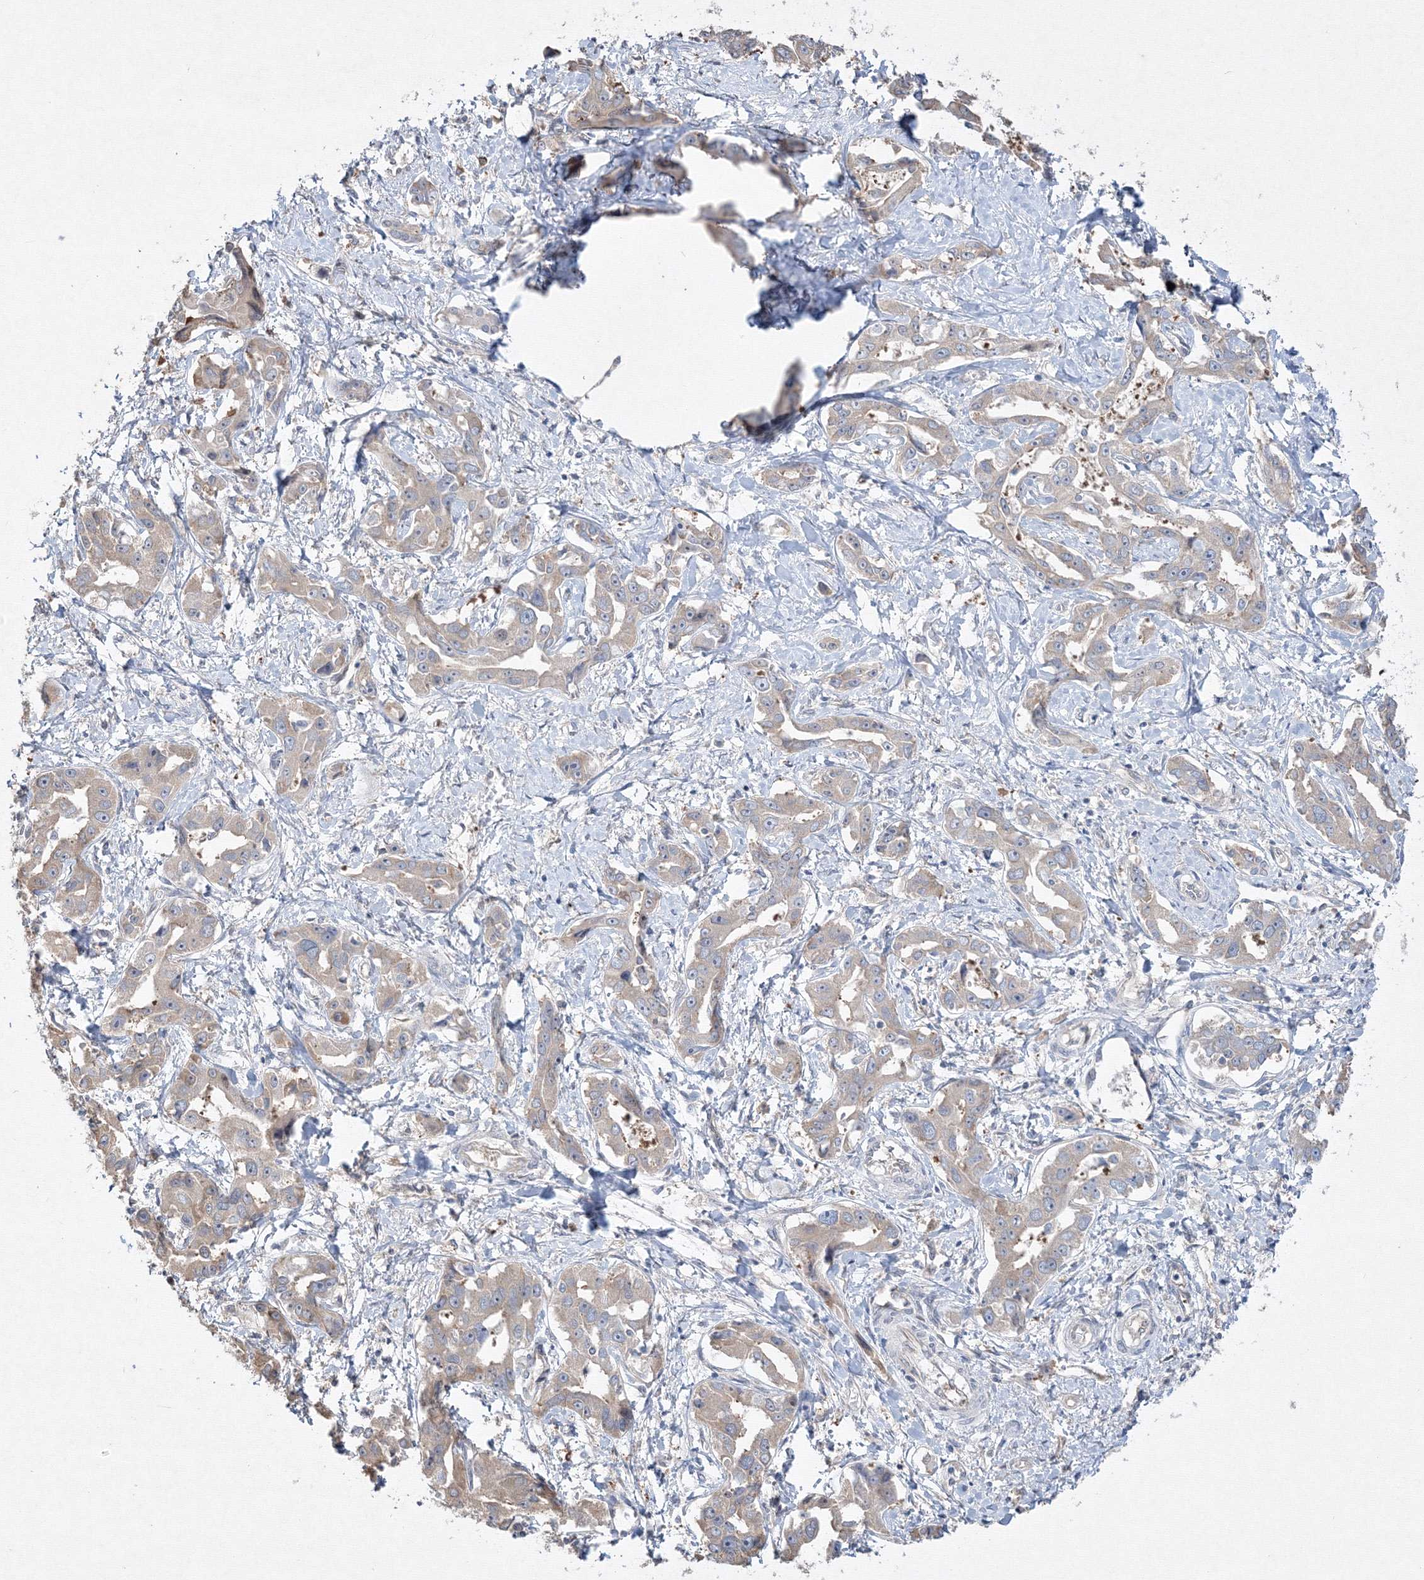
{"staining": {"intensity": "weak", "quantity": "25%-75%", "location": "cytoplasmic/membranous"}, "tissue": "liver cancer", "cell_type": "Tumor cells", "image_type": "cancer", "snomed": [{"axis": "morphology", "description": "Cholangiocarcinoma"}, {"axis": "topography", "description": "Liver"}], "caption": "DAB (3,3'-diaminobenzidine) immunohistochemical staining of liver cancer (cholangiocarcinoma) shows weak cytoplasmic/membranous protein expression in about 25%-75% of tumor cells.", "gene": "FBXL8", "patient": {"sex": "male", "age": 59}}